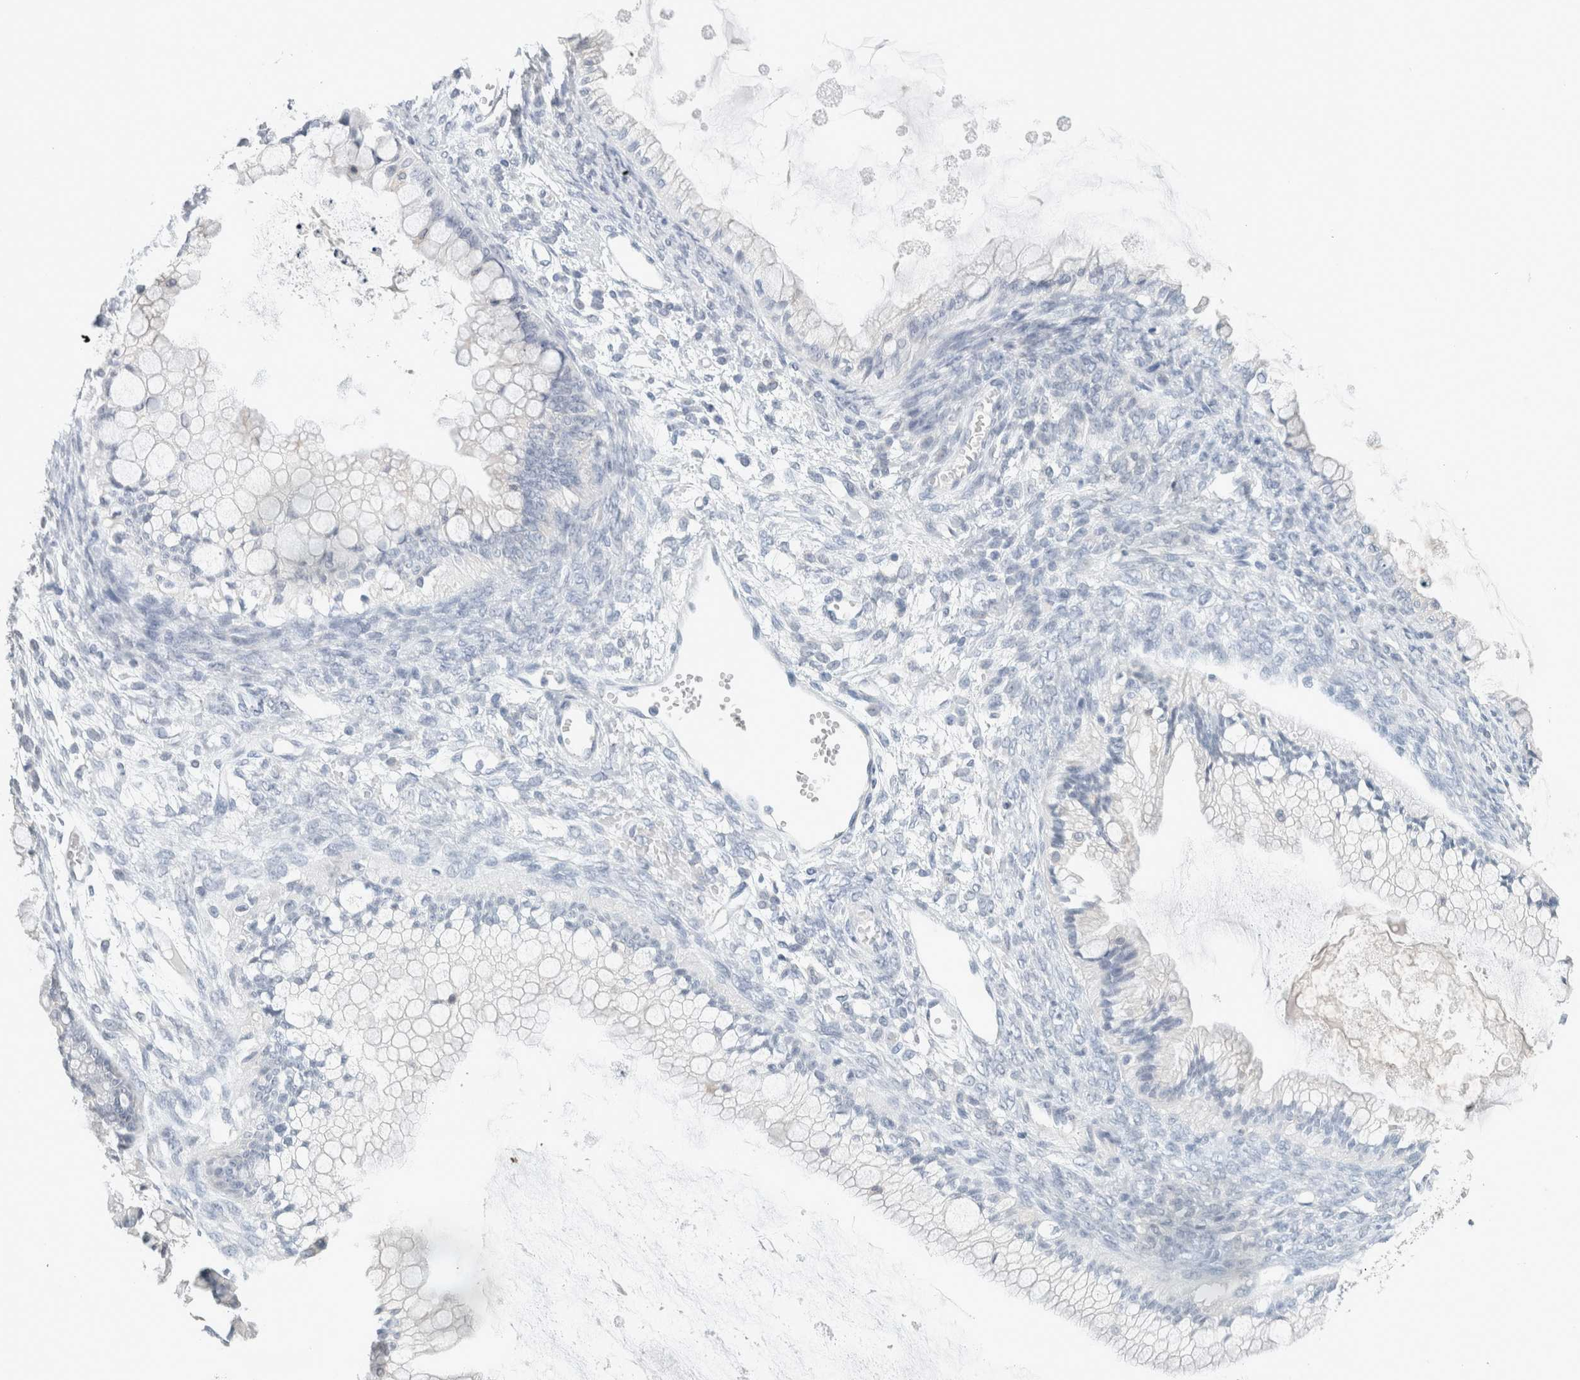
{"staining": {"intensity": "negative", "quantity": "none", "location": "none"}, "tissue": "ovarian cancer", "cell_type": "Tumor cells", "image_type": "cancer", "snomed": [{"axis": "morphology", "description": "Cystadenocarcinoma, mucinous, NOS"}, {"axis": "topography", "description": "Ovary"}], "caption": "This is an immunohistochemistry (IHC) micrograph of mucinous cystadenocarcinoma (ovarian). There is no staining in tumor cells.", "gene": "CRAT", "patient": {"sex": "female", "age": 57}}